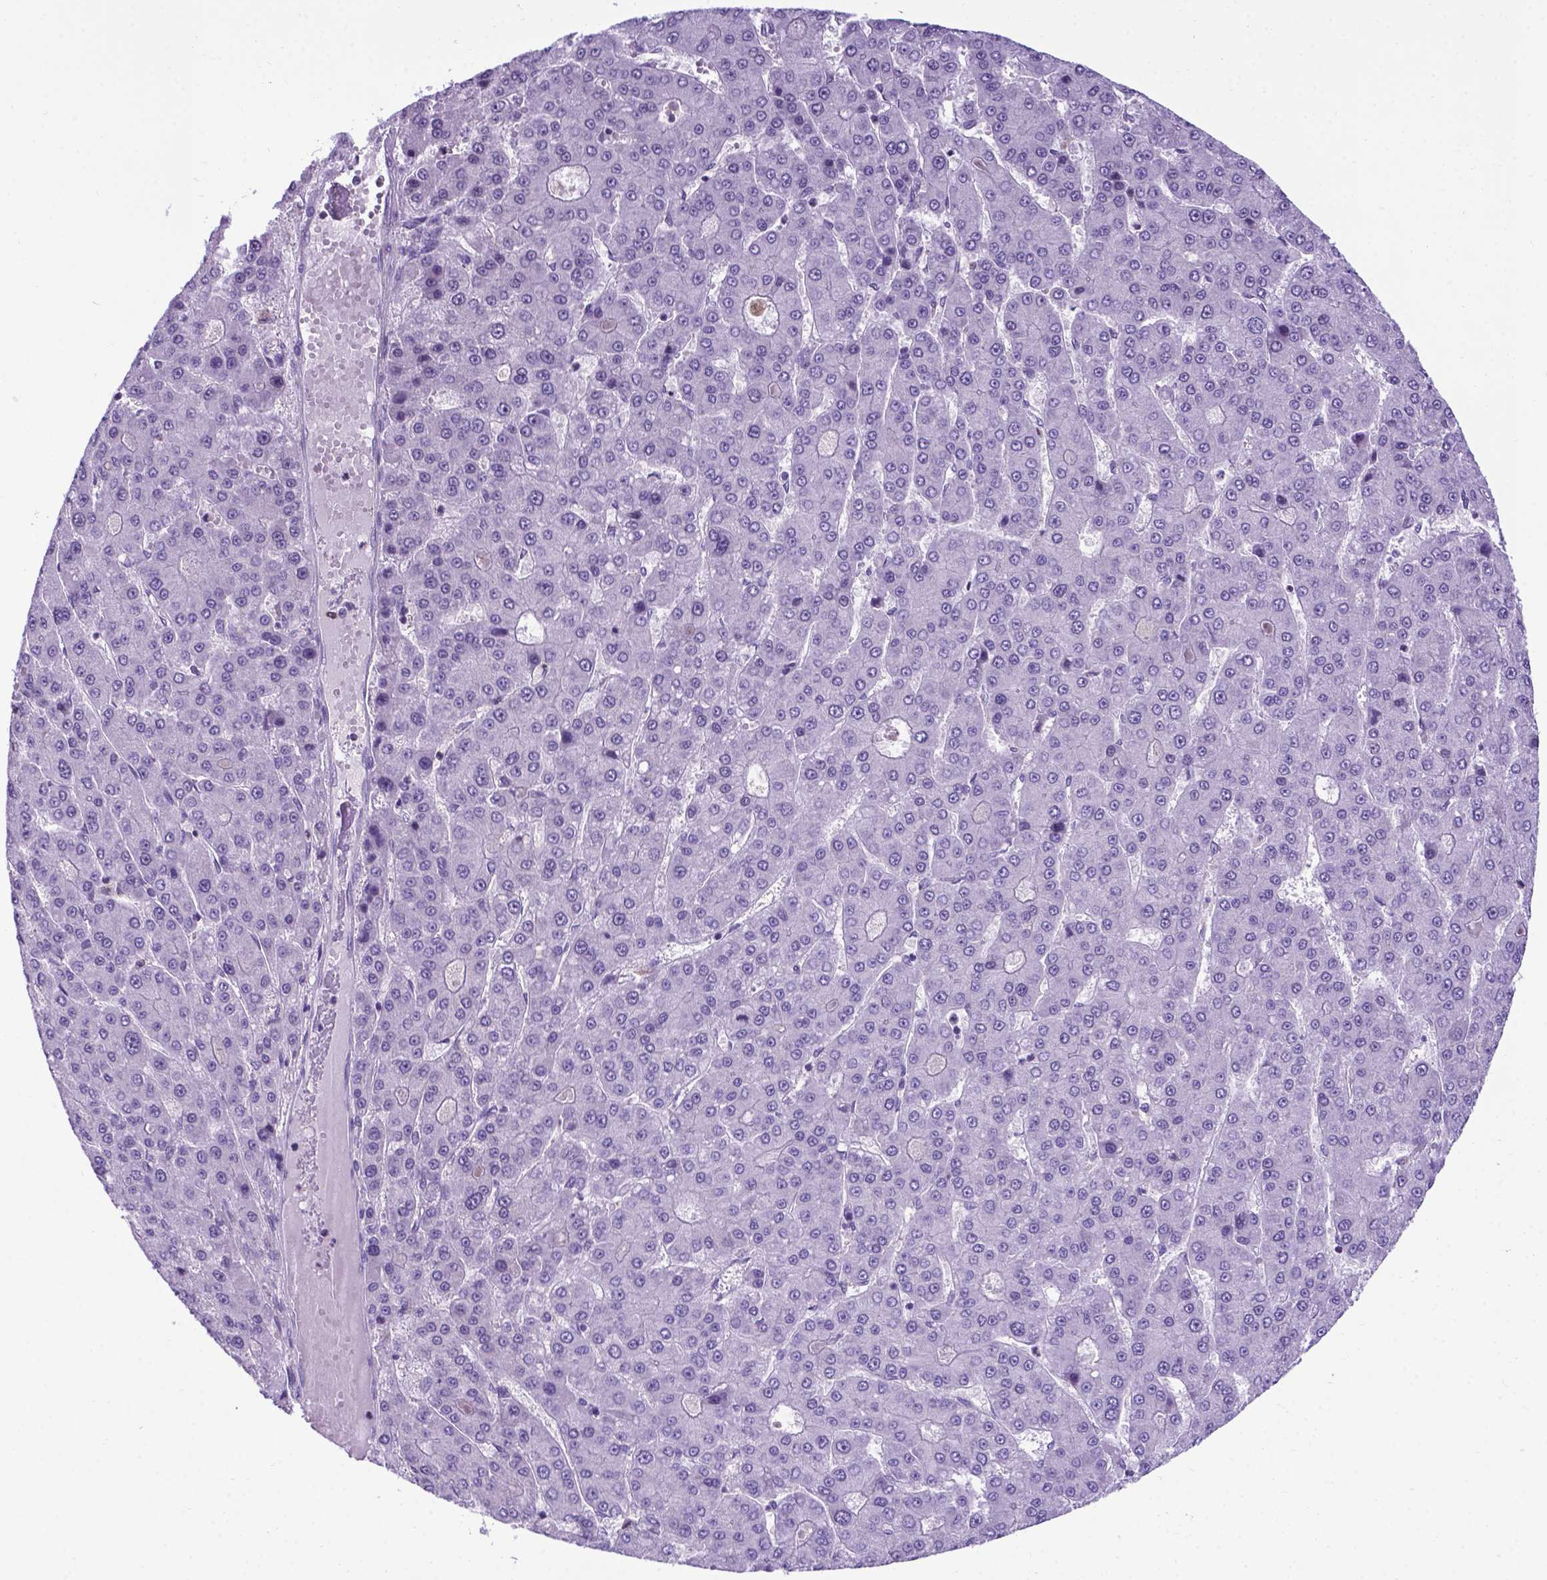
{"staining": {"intensity": "negative", "quantity": "none", "location": "none"}, "tissue": "liver cancer", "cell_type": "Tumor cells", "image_type": "cancer", "snomed": [{"axis": "morphology", "description": "Carcinoma, Hepatocellular, NOS"}, {"axis": "topography", "description": "Liver"}], "caption": "The histopathology image shows no significant positivity in tumor cells of liver hepatocellular carcinoma. The staining was performed using DAB (3,3'-diaminobenzidine) to visualize the protein expression in brown, while the nuclei were stained in blue with hematoxylin (Magnification: 20x).", "gene": "POU3F3", "patient": {"sex": "male", "age": 70}}